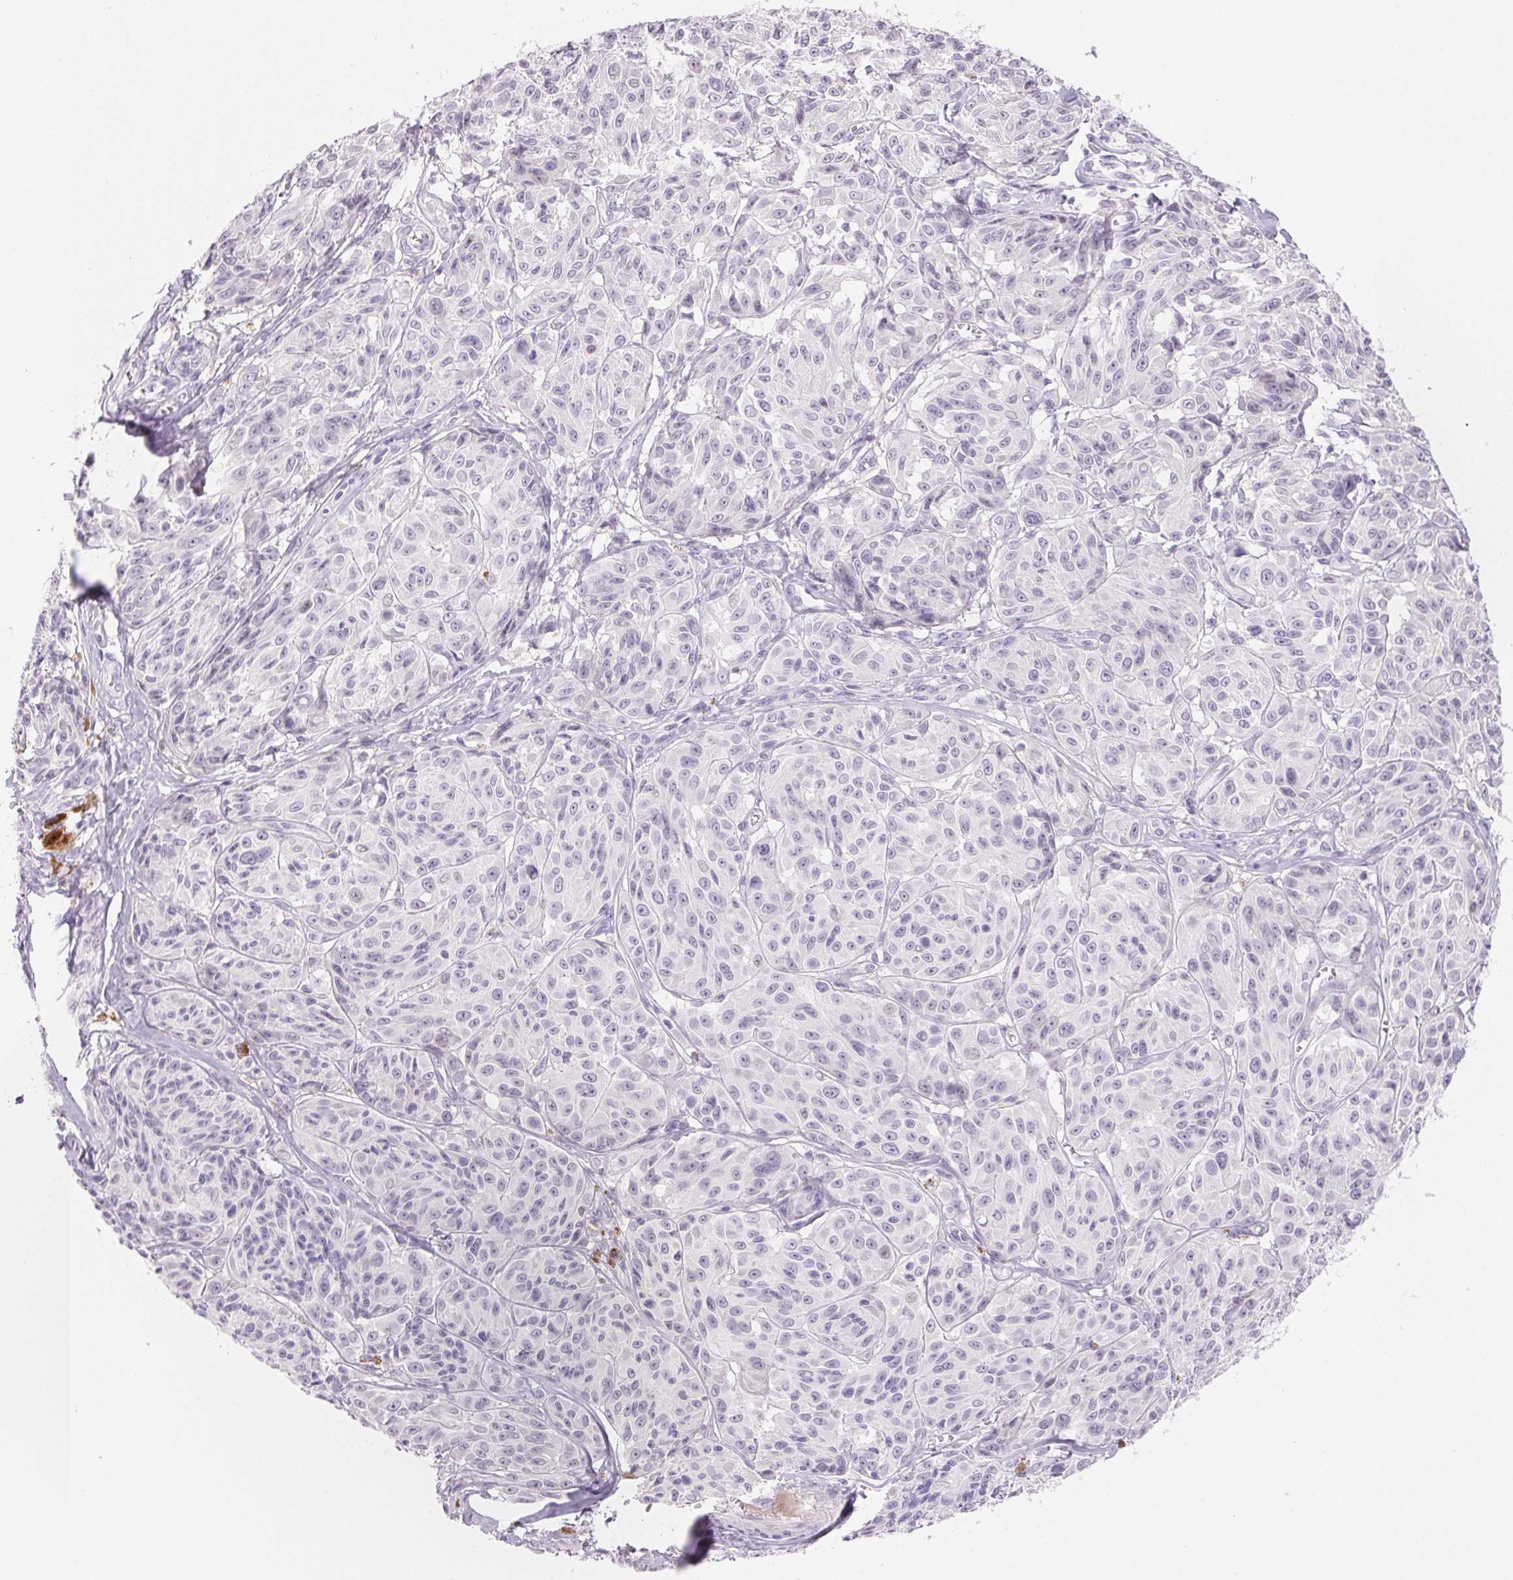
{"staining": {"intensity": "negative", "quantity": "none", "location": "none"}, "tissue": "melanoma", "cell_type": "Tumor cells", "image_type": "cancer", "snomed": [{"axis": "morphology", "description": "Malignant melanoma, NOS"}, {"axis": "topography", "description": "Skin"}], "caption": "Melanoma was stained to show a protein in brown. There is no significant positivity in tumor cells. (Immunohistochemistry (ihc), brightfield microscopy, high magnification).", "gene": "BPIFB2", "patient": {"sex": "male", "age": 91}}